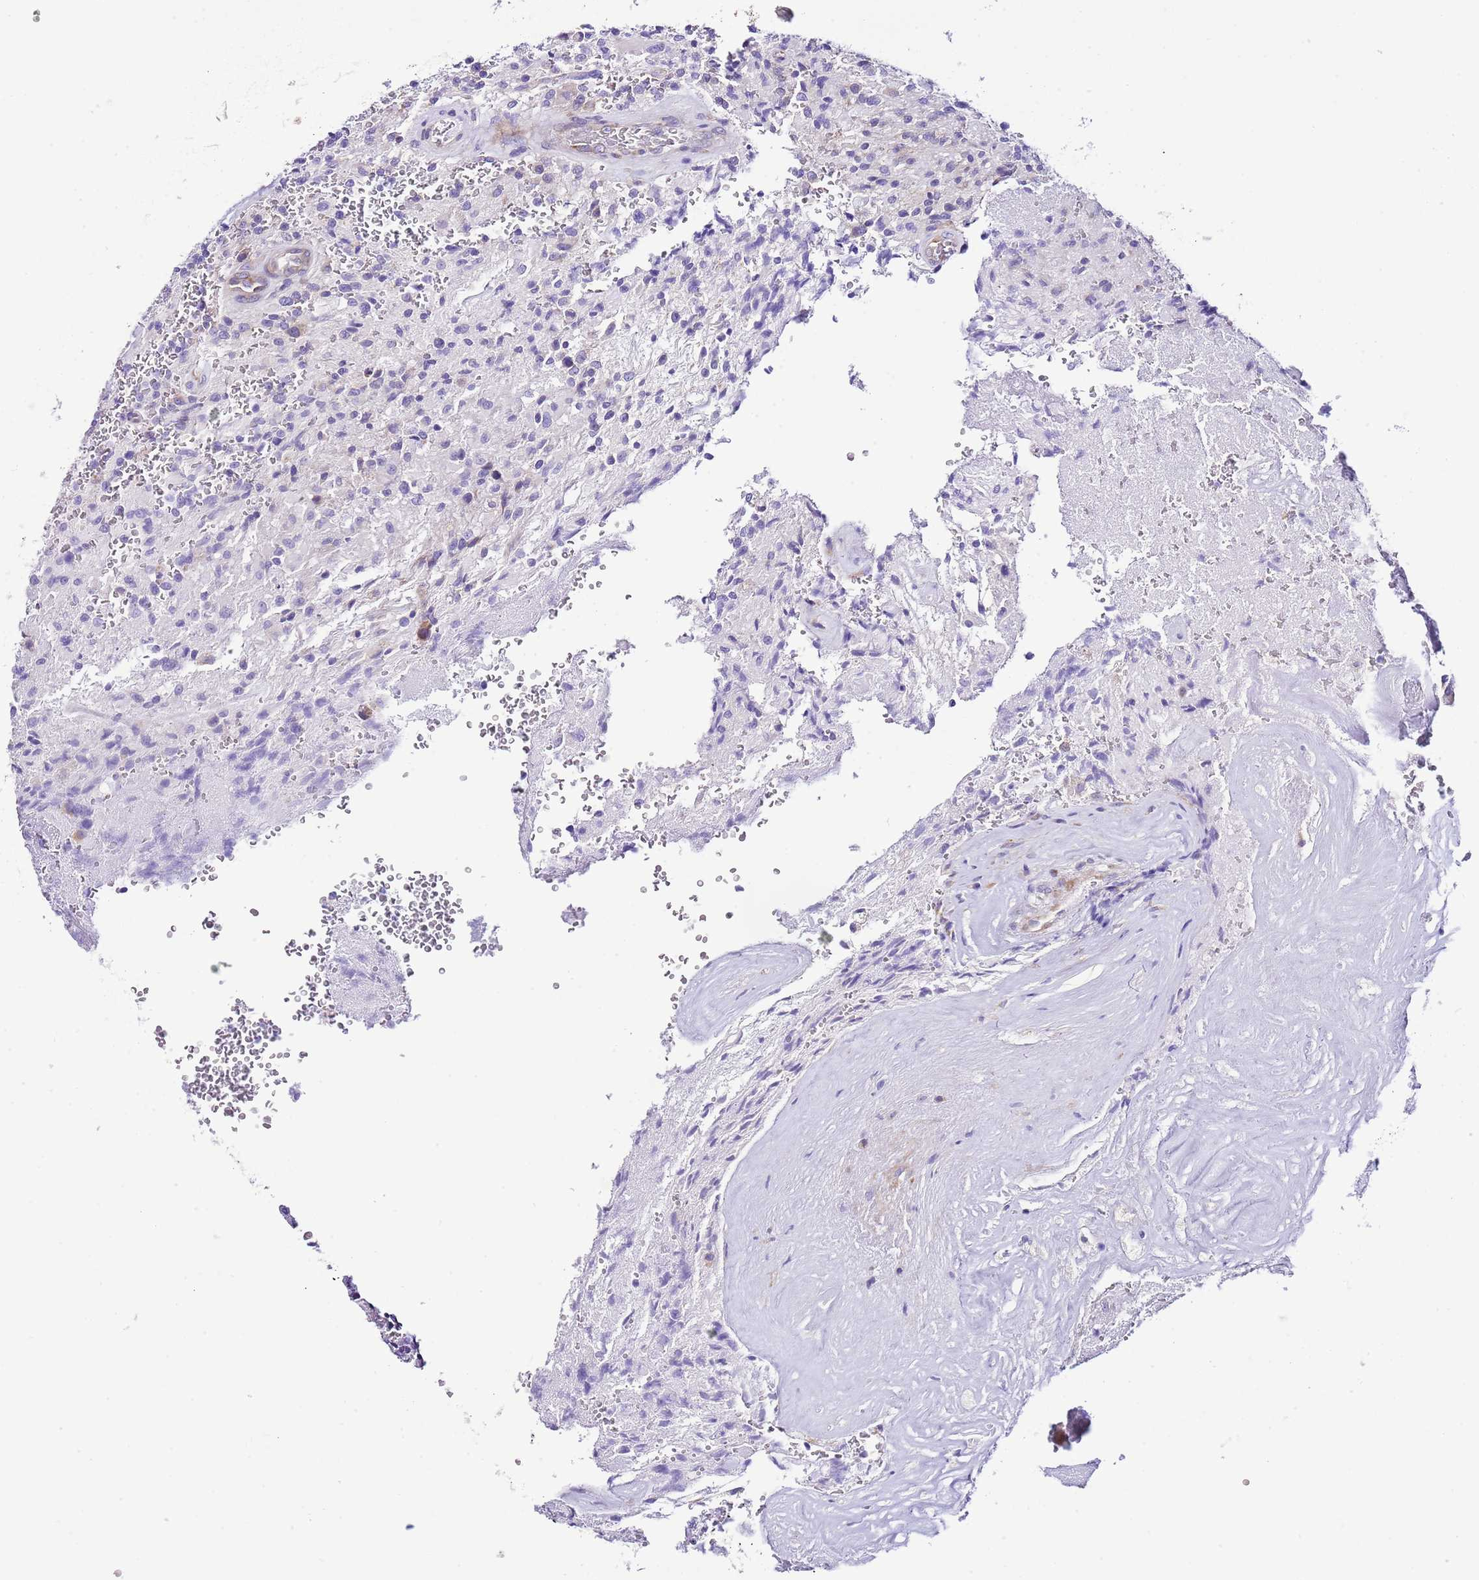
{"staining": {"intensity": "negative", "quantity": "none", "location": "none"}, "tissue": "glioma", "cell_type": "Tumor cells", "image_type": "cancer", "snomed": [{"axis": "morphology", "description": "Normal tissue, NOS"}, {"axis": "morphology", "description": "Glioma, malignant, High grade"}, {"axis": "topography", "description": "Cerebral cortex"}], "caption": "Tumor cells are negative for protein expression in human high-grade glioma (malignant).", "gene": "RPS10", "patient": {"sex": "male", "age": 56}}